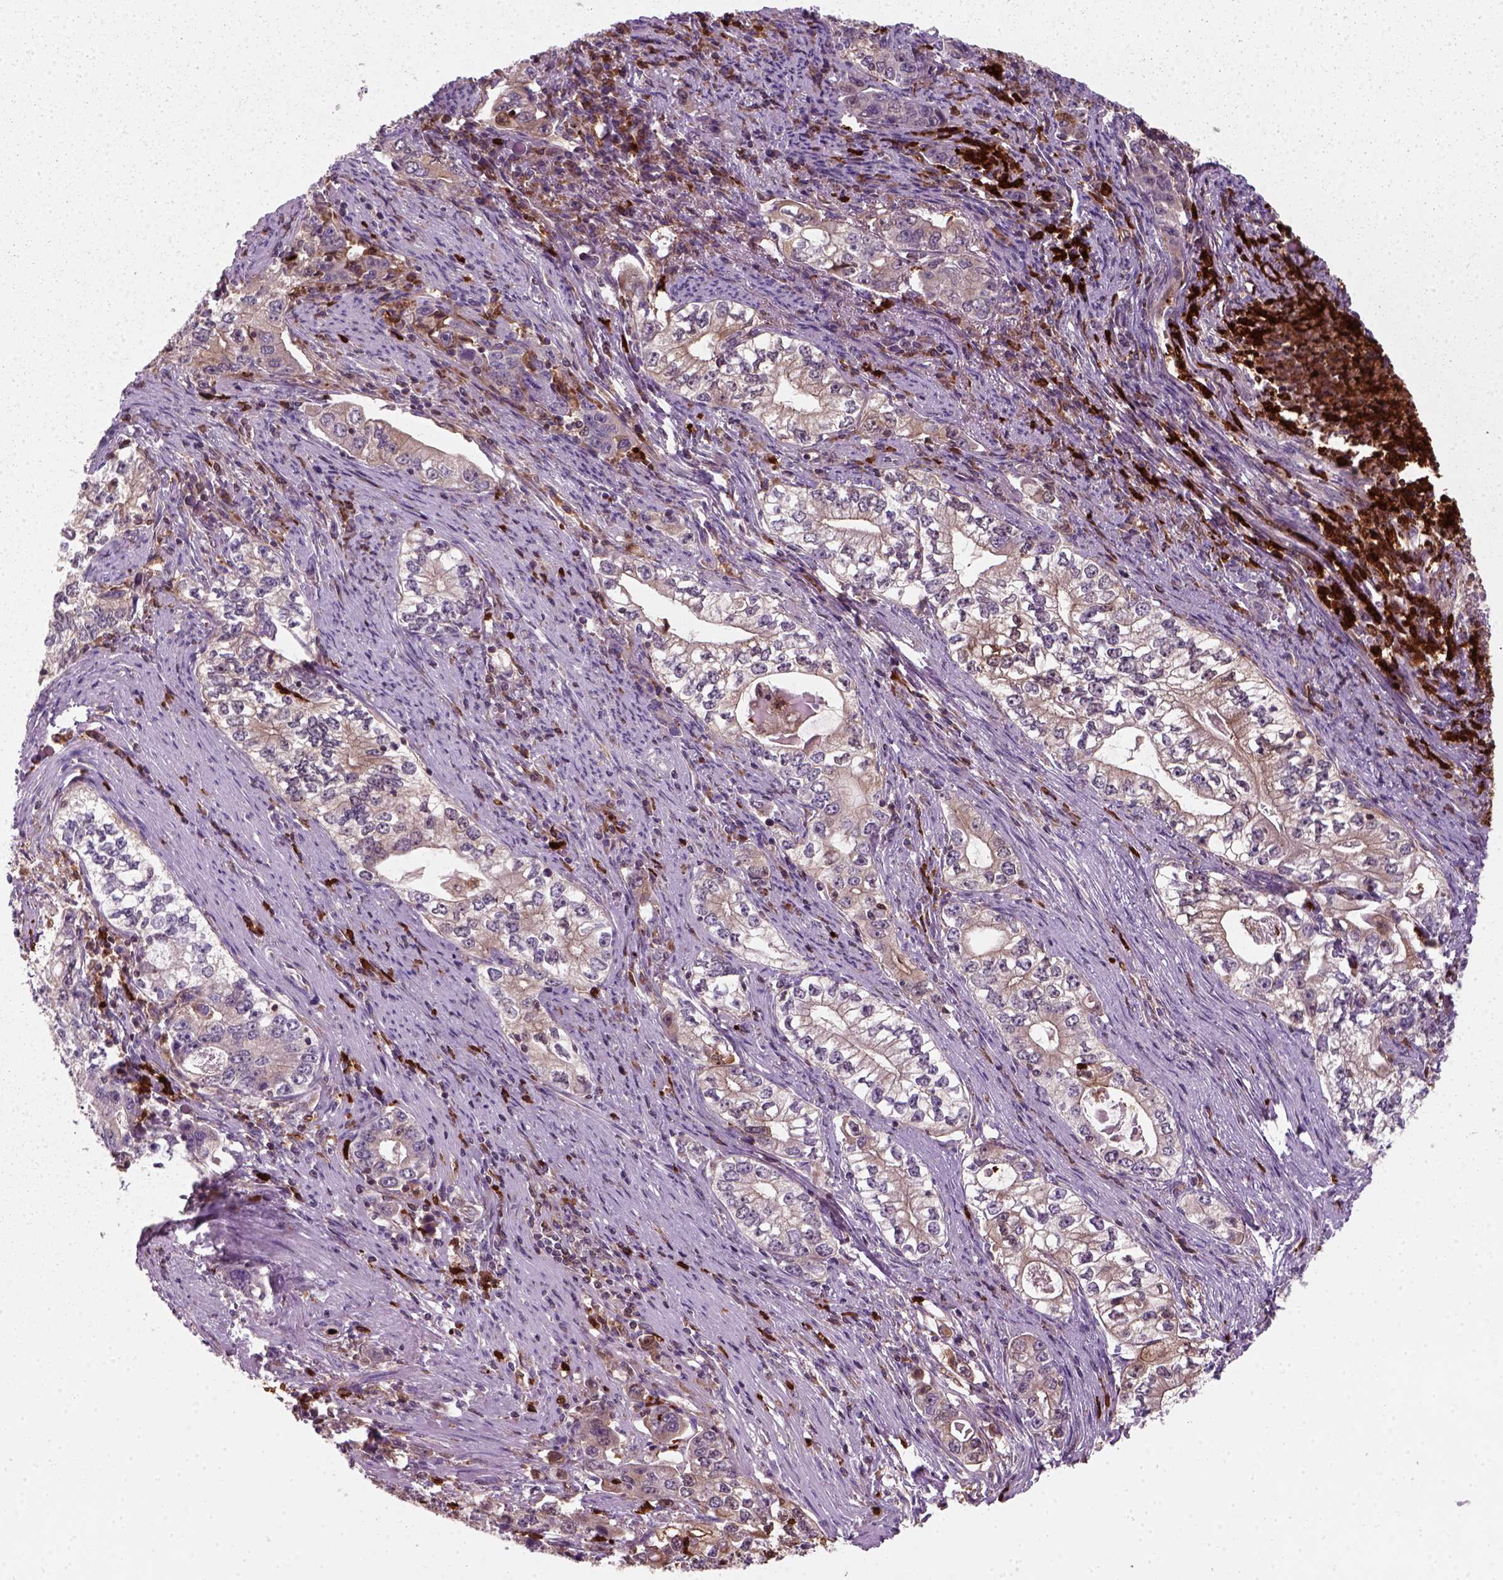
{"staining": {"intensity": "moderate", "quantity": "<25%", "location": "cytoplasmic/membranous"}, "tissue": "stomach cancer", "cell_type": "Tumor cells", "image_type": "cancer", "snomed": [{"axis": "morphology", "description": "Adenocarcinoma, NOS"}, {"axis": "topography", "description": "Stomach, lower"}], "caption": "IHC image of neoplastic tissue: human stomach cancer stained using immunohistochemistry (IHC) displays low levels of moderate protein expression localized specifically in the cytoplasmic/membranous of tumor cells, appearing as a cytoplasmic/membranous brown color.", "gene": "NUDT16L1", "patient": {"sex": "female", "age": 72}}